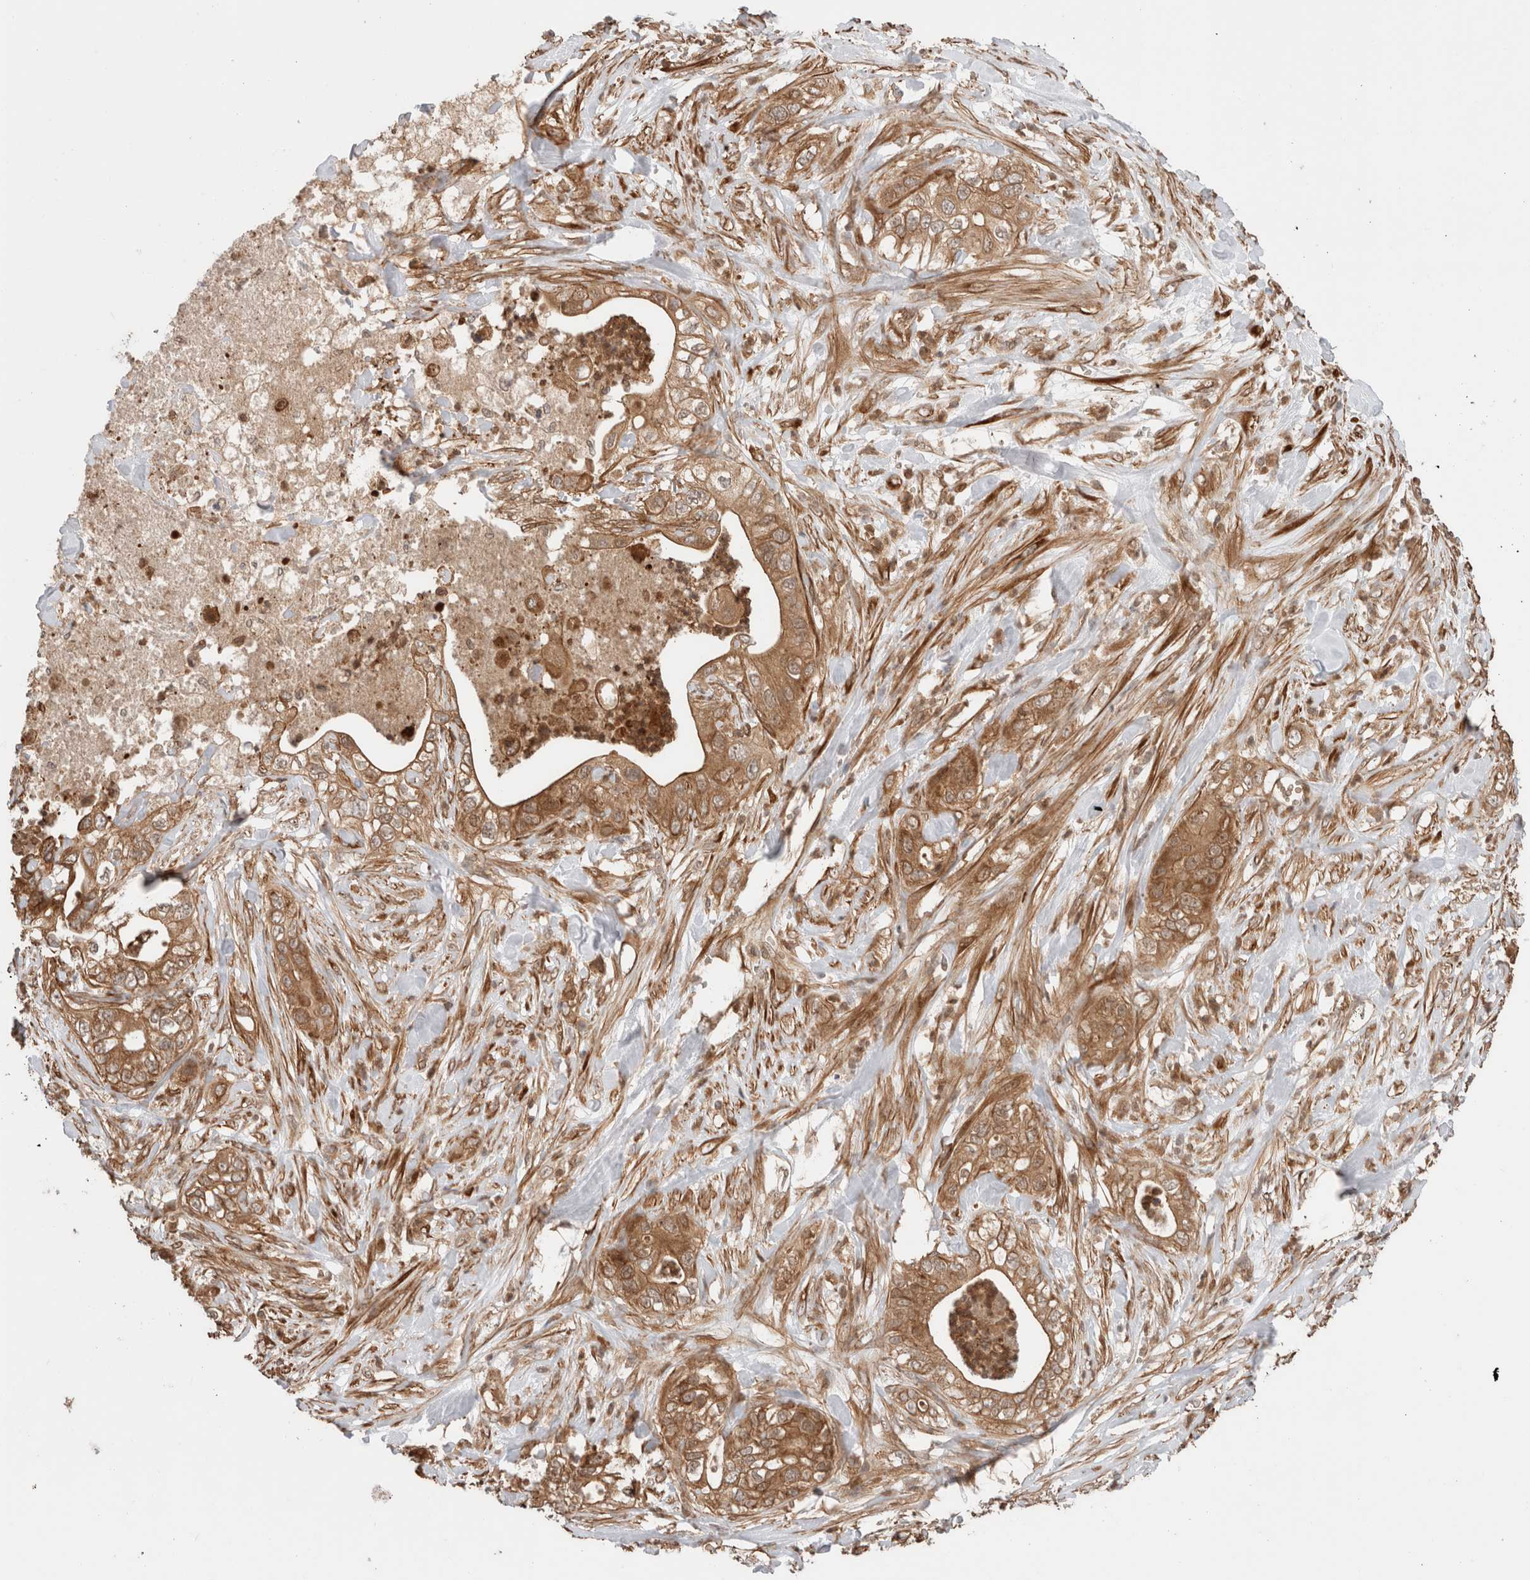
{"staining": {"intensity": "moderate", "quantity": ">75%", "location": "cytoplasmic/membranous"}, "tissue": "pancreatic cancer", "cell_type": "Tumor cells", "image_type": "cancer", "snomed": [{"axis": "morphology", "description": "Adenocarcinoma, NOS"}, {"axis": "topography", "description": "Pancreas"}], "caption": "The immunohistochemical stain shows moderate cytoplasmic/membranous expression in tumor cells of pancreatic adenocarcinoma tissue.", "gene": "ZNF649", "patient": {"sex": "female", "age": 78}}